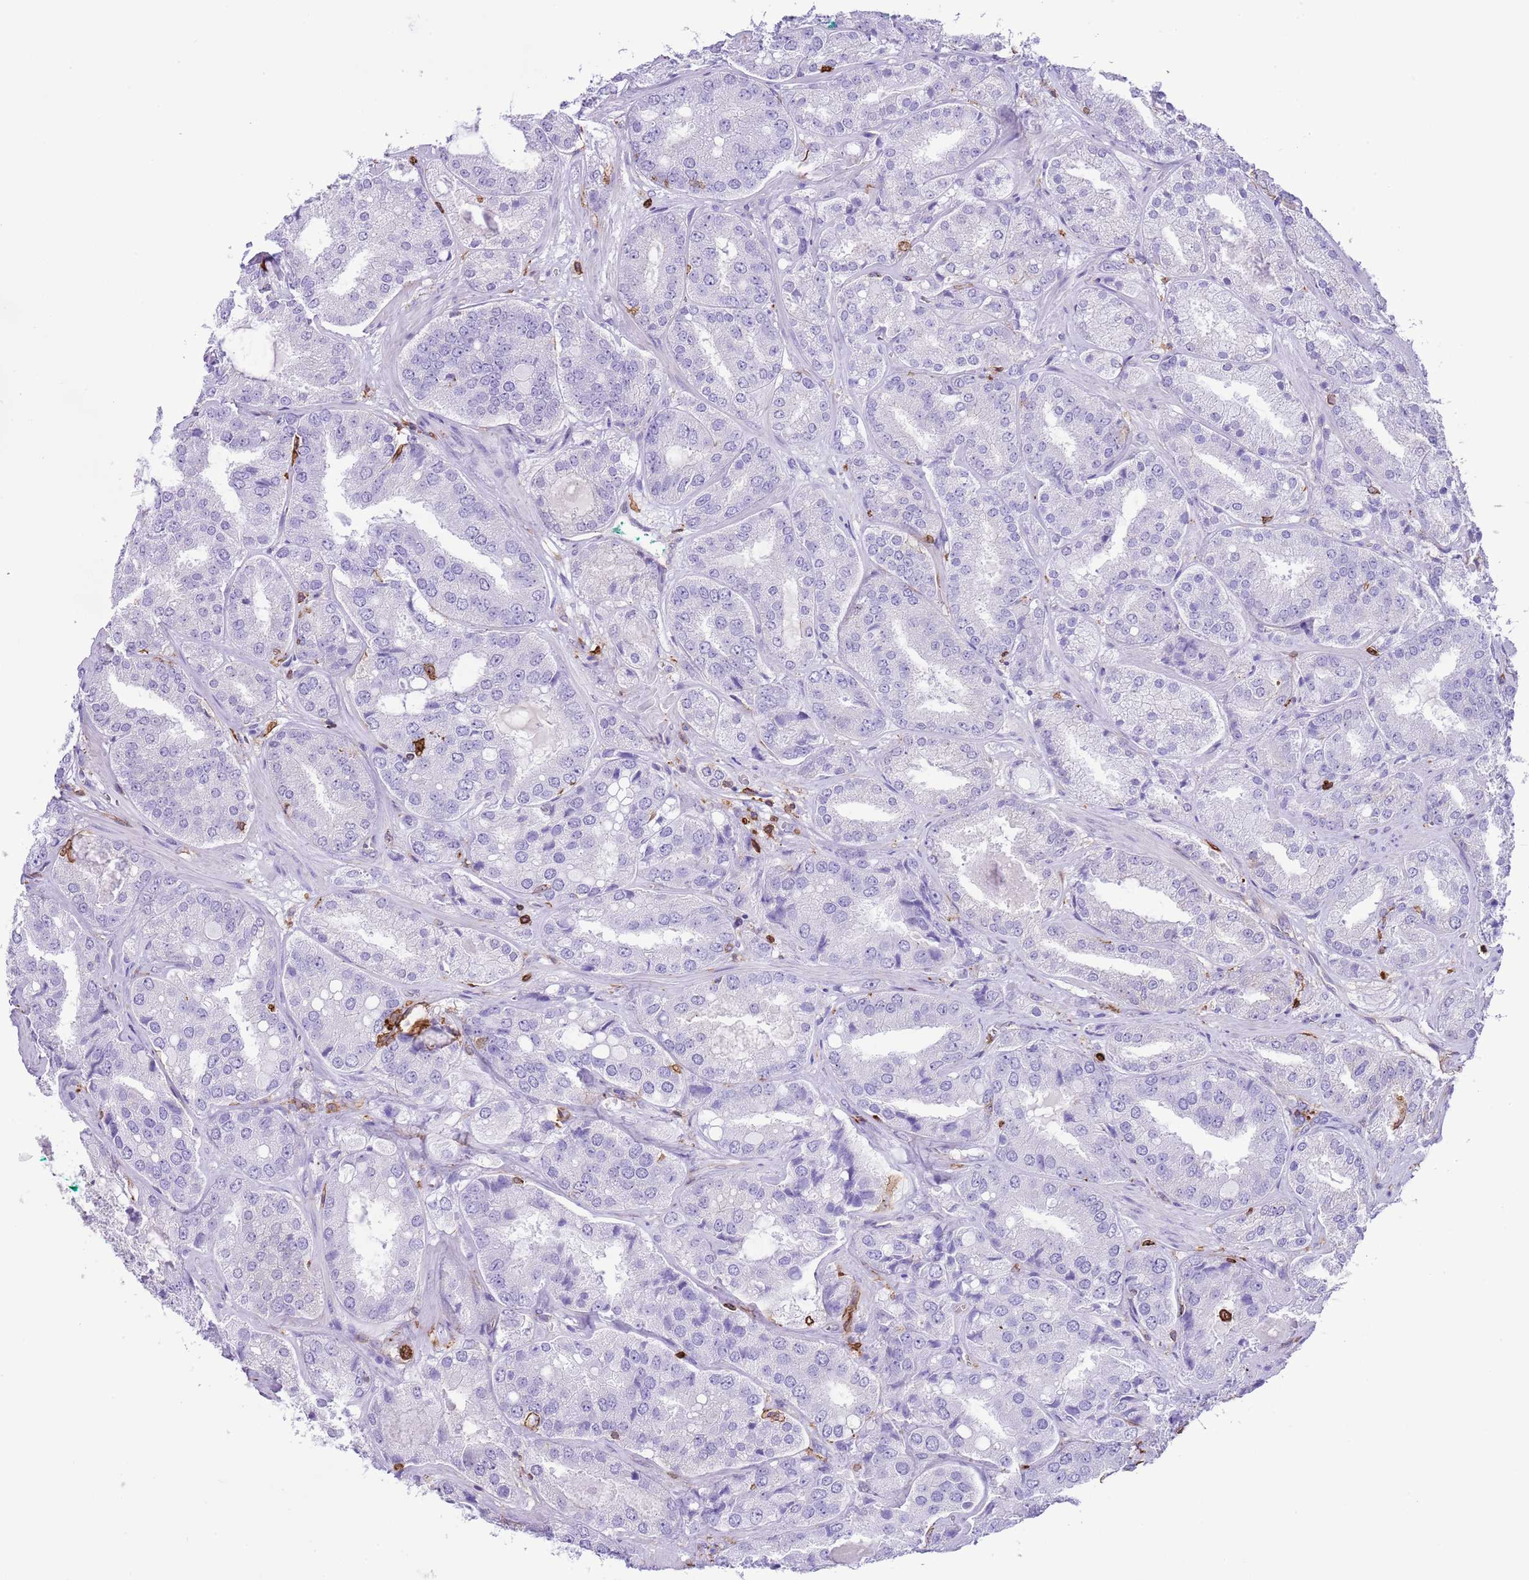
{"staining": {"intensity": "negative", "quantity": "none", "location": "none"}, "tissue": "prostate cancer", "cell_type": "Tumor cells", "image_type": "cancer", "snomed": [{"axis": "morphology", "description": "Adenocarcinoma, High grade"}, {"axis": "topography", "description": "Prostate"}], "caption": "Prostate high-grade adenocarcinoma was stained to show a protein in brown. There is no significant staining in tumor cells.", "gene": "EFHD2", "patient": {"sex": "male", "age": 63}}